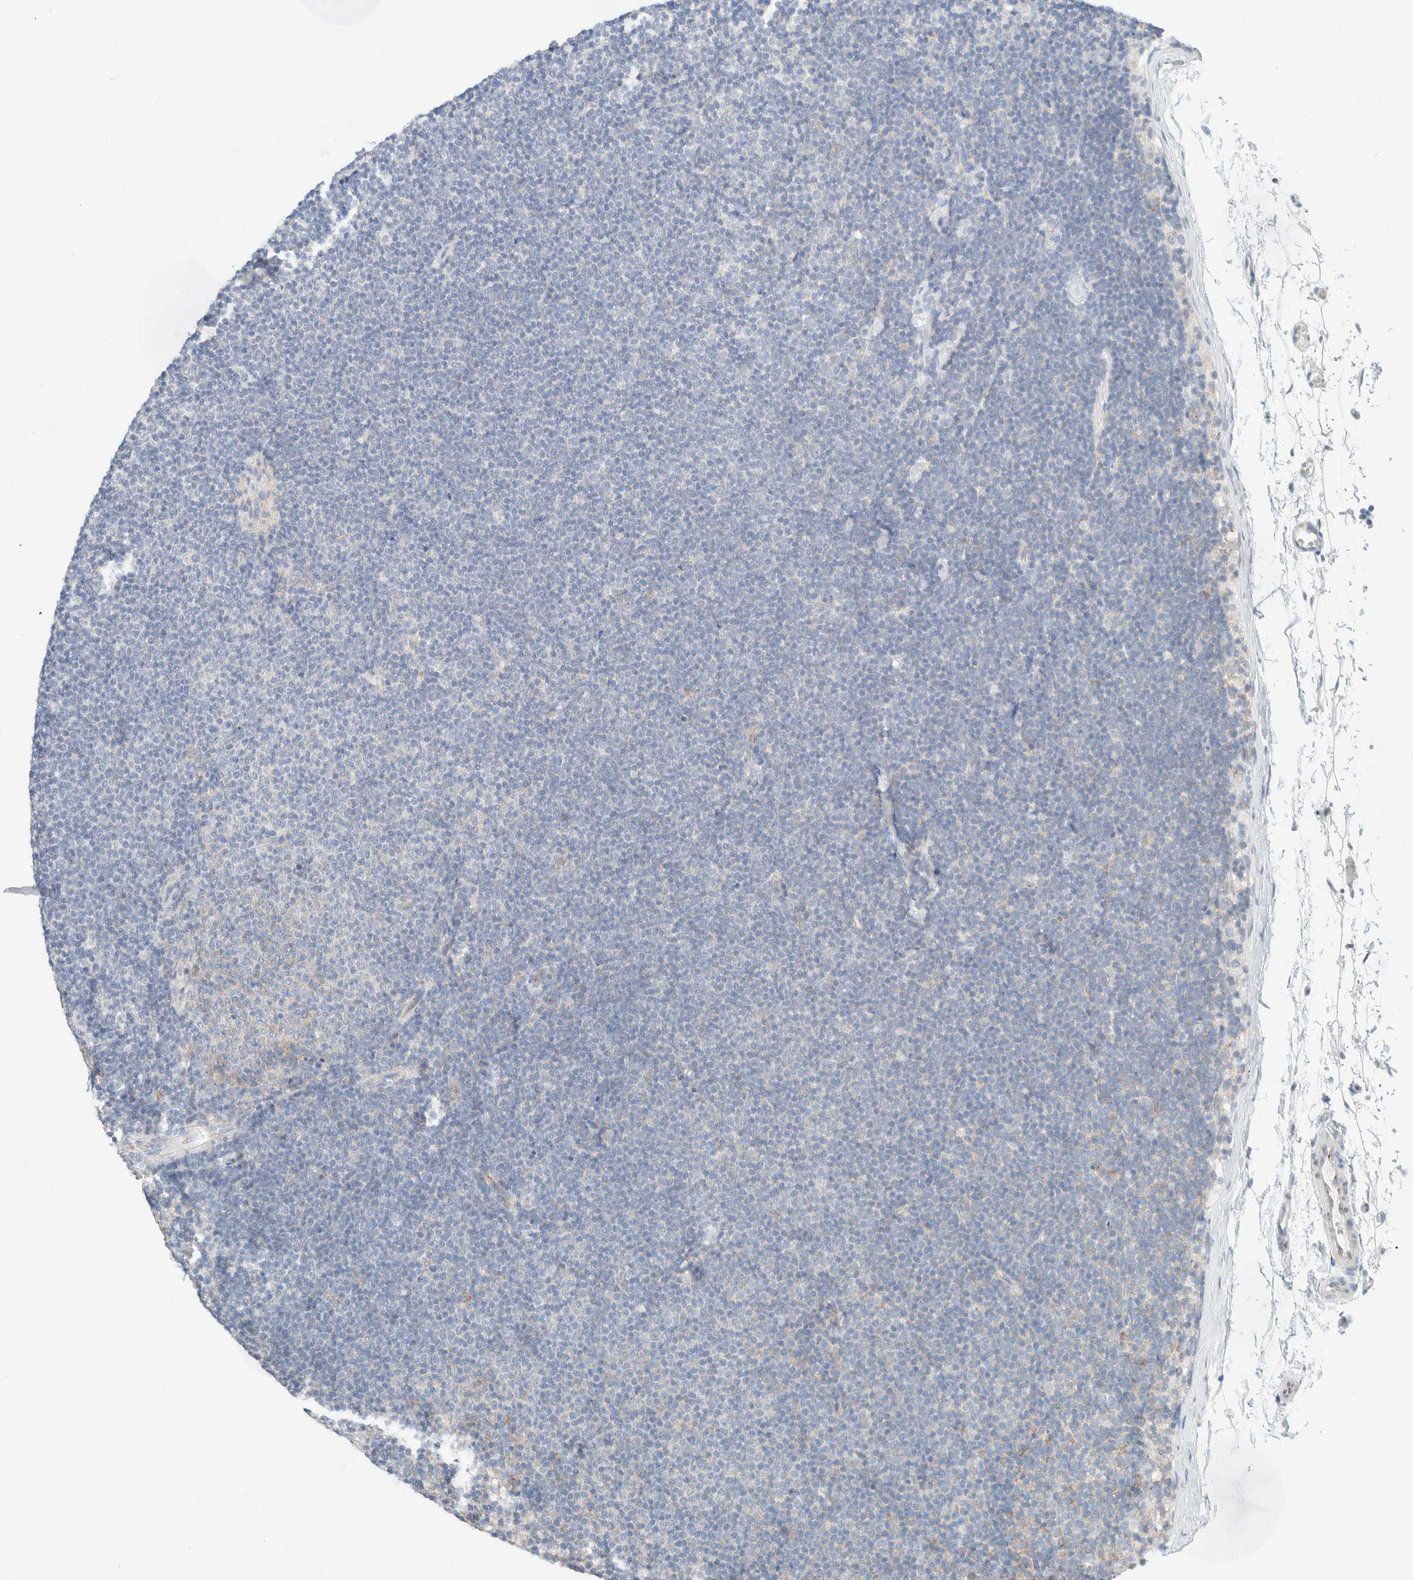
{"staining": {"intensity": "negative", "quantity": "none", "location": "none"}, "tissue": "lymphoma", "cell_type": "Tumor cells", "image_type": "cancer", "snomed": [{"axis": "morphology", "description": "Malignant lymphoma, non-Hodgkin's type, Low grade"}, {"axis": "topography", "description": "Lymph node"}], "caption": "Human lymphoma stained for a protein using IHC exhibits no staining in tumor cells.", "gene": "CASC3", "patient": {"sex": "female", "age": 53}}